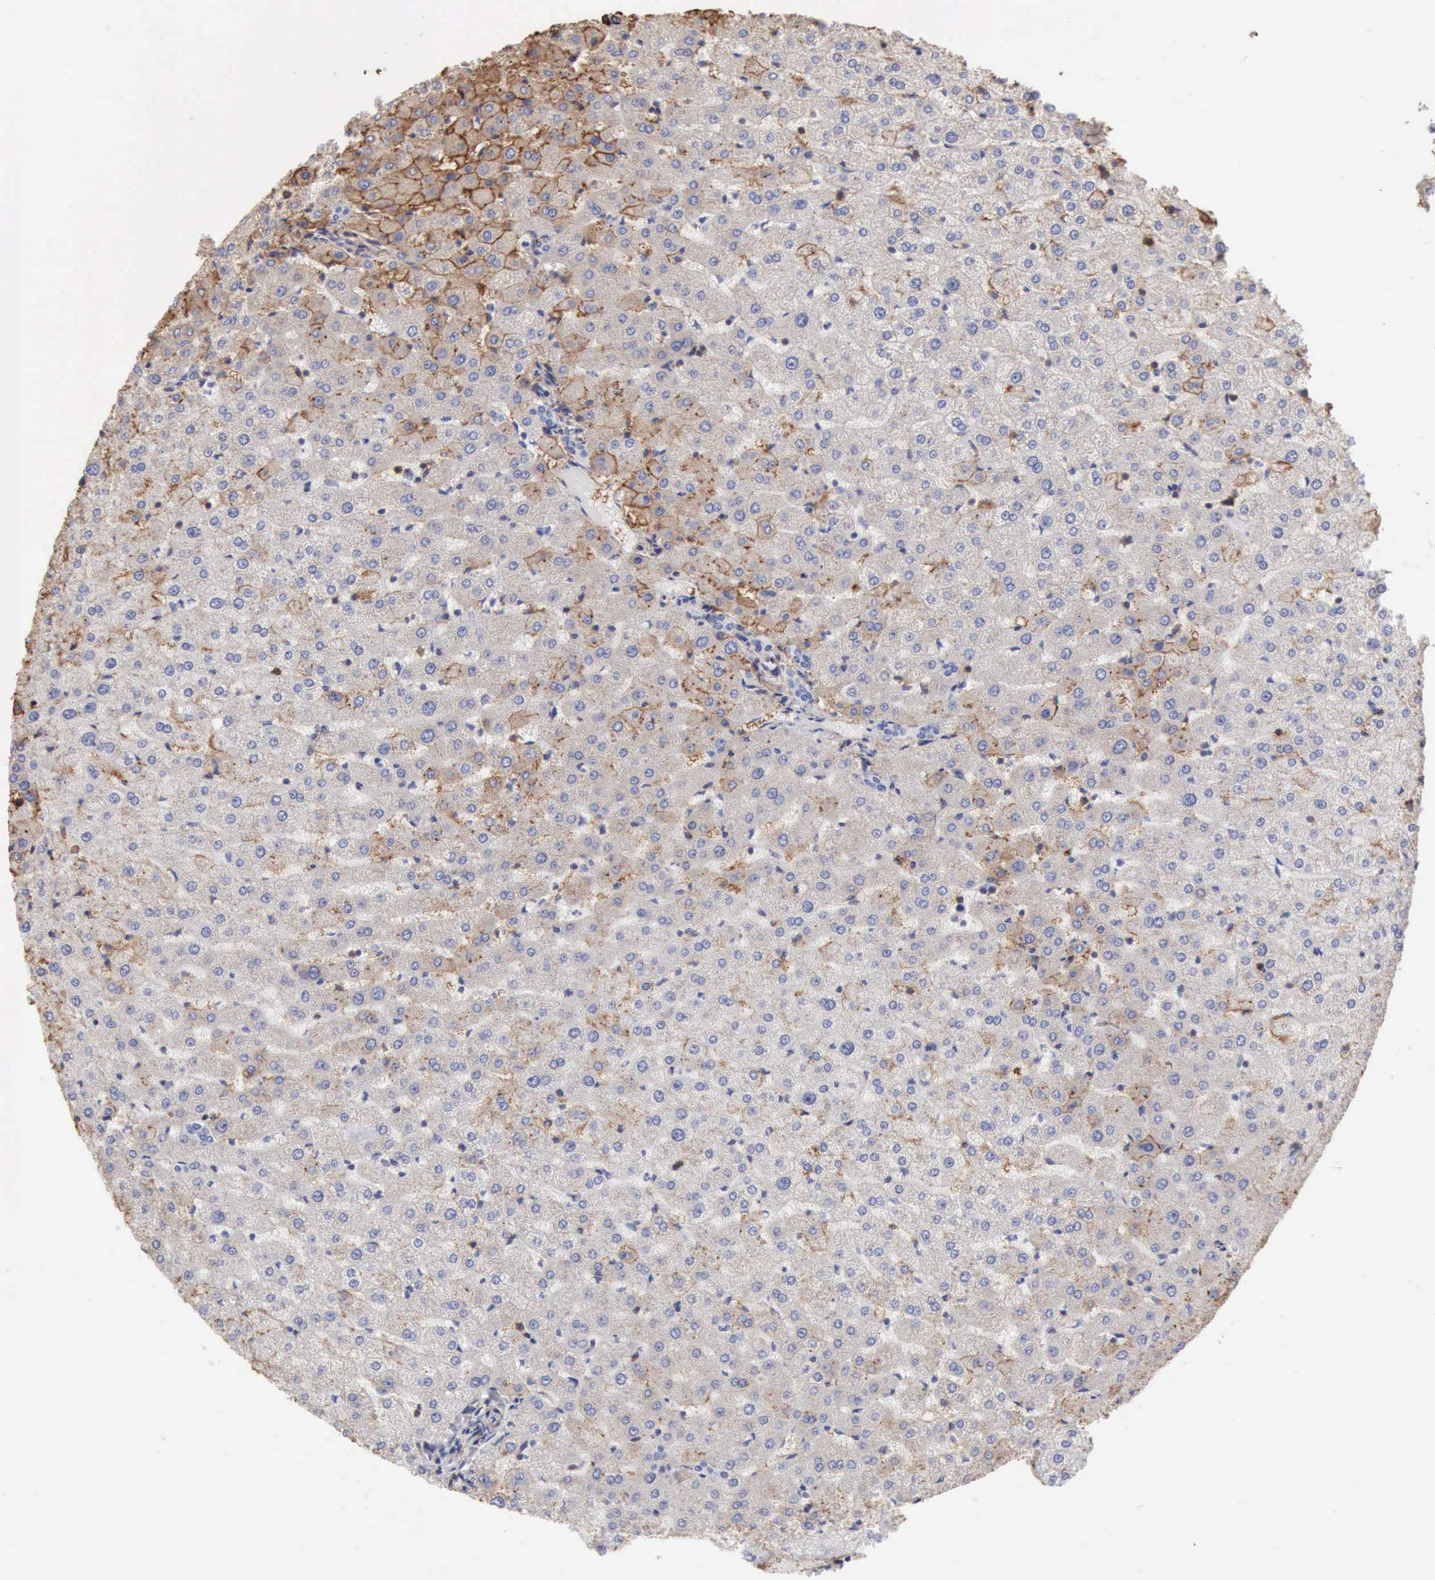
{"staining": {"intensity": "negative", "quantity": "none", "location": "none"}, "tissue": "liver", "cell_type": "Cholangiocytes", "image_type": "normal", "snomed": [{"axis": "morphology", "description": "Normal tissue, NOS"}, {"axis": "morphology", "description": "Fibrosis, NOS"}, {"axis": "topography", "description": "Liver"}], "caption": "Immunohistochemistry (IHC) of unremarkable human liver exhibits no staining in cholangiocytes.", "gene": "GPR101", "patient": {"sex": "female", "age": 29}}